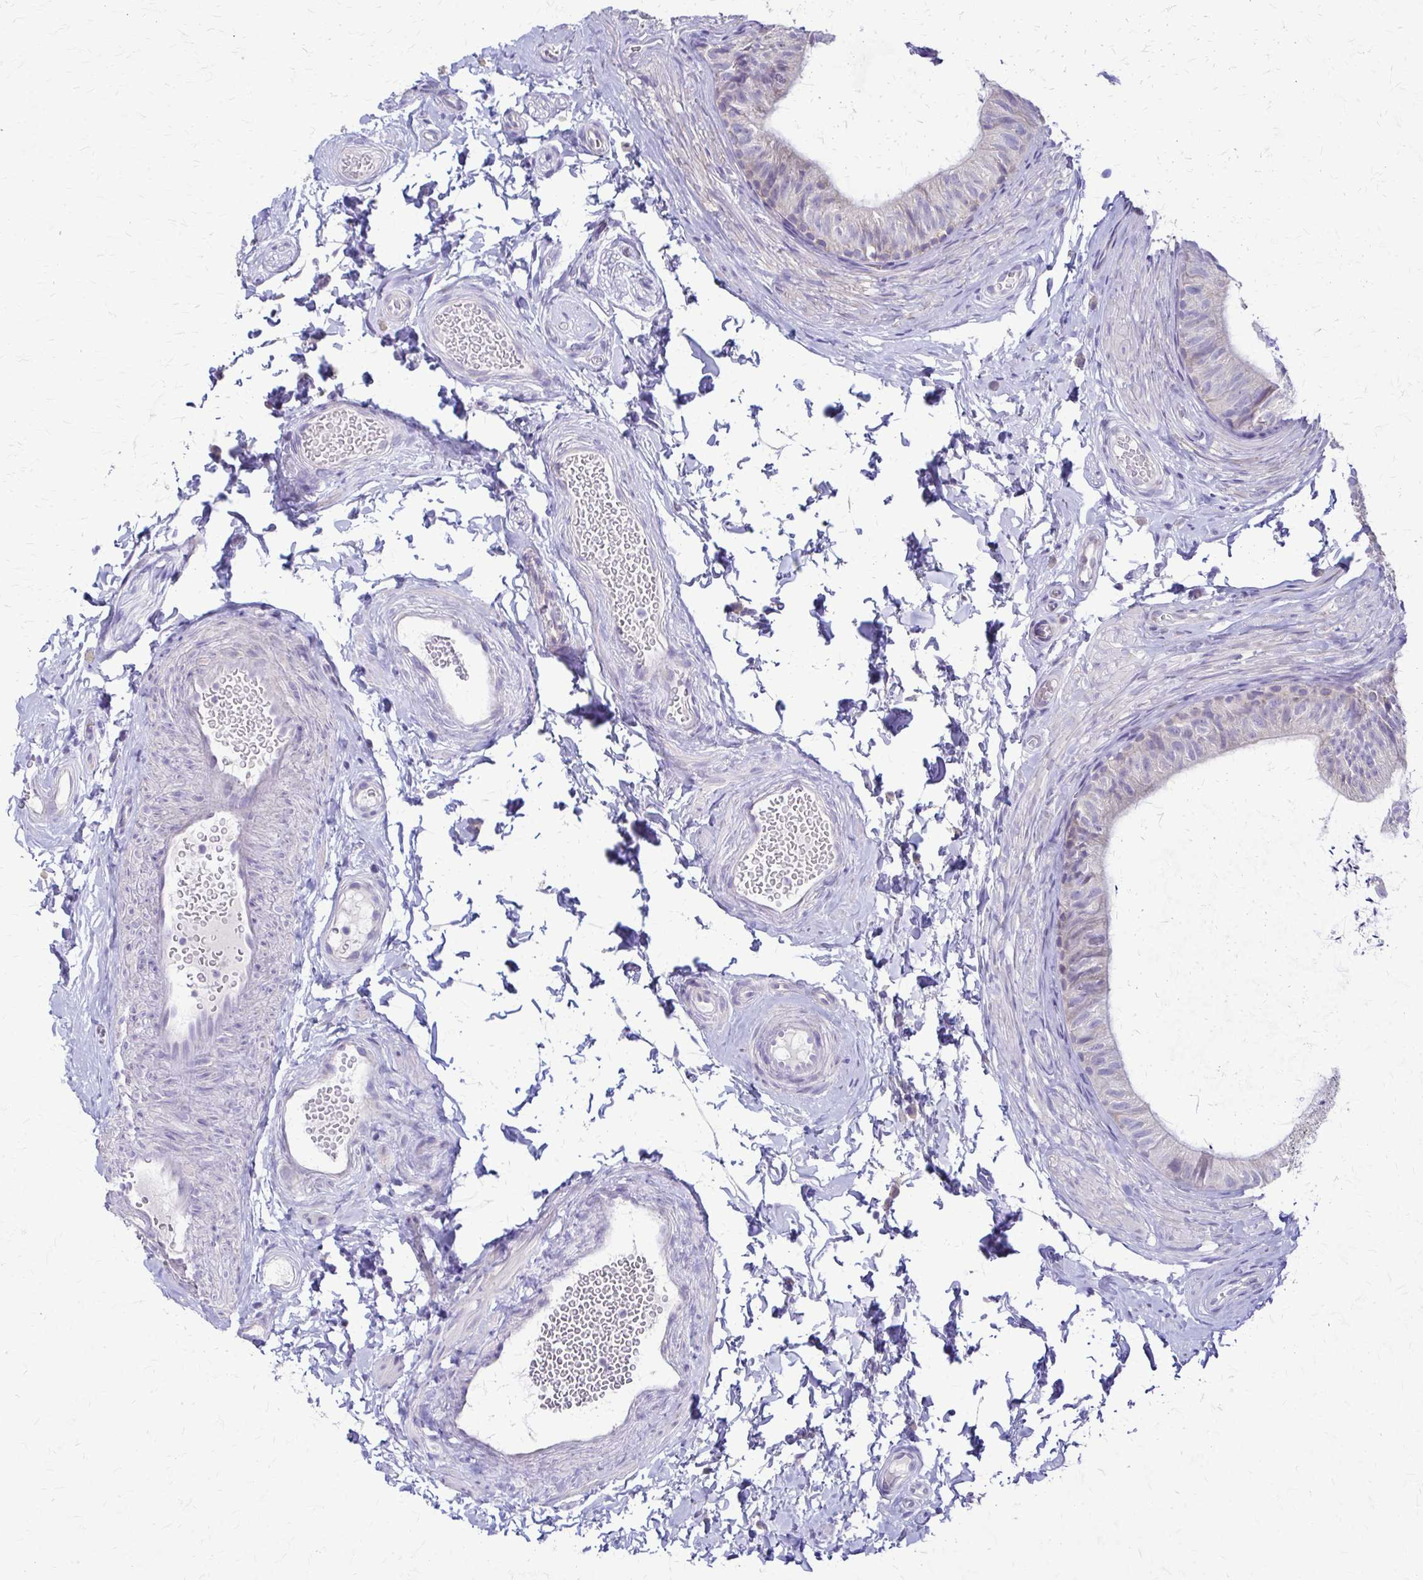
{"staining": {"intensity": "negative", "quantity": "none", "location": "none"}, "tissue": "epididymis", "cell_type": "Glandular cells", "image_type": "normal", "snomed": [{"axis": "morphology", "description": "Normal tissue, NOS"}, {"axis": "topography", "description": "Epididymis, spermatic cord, NOS"}, {"axis": "topography", "description": "Epididymis"}, {"axis": "topography", "description": "Peripheral nerve tissue"}], "caption": "High magnification brightfield microscopy of unremarkable epididymis stained with DAB (brown) and counterstained with hematoxylin (blue): glandular cells show no significant expression.", "gene": "SAMD13", "patient": {"sex": "male", "age": 29}}